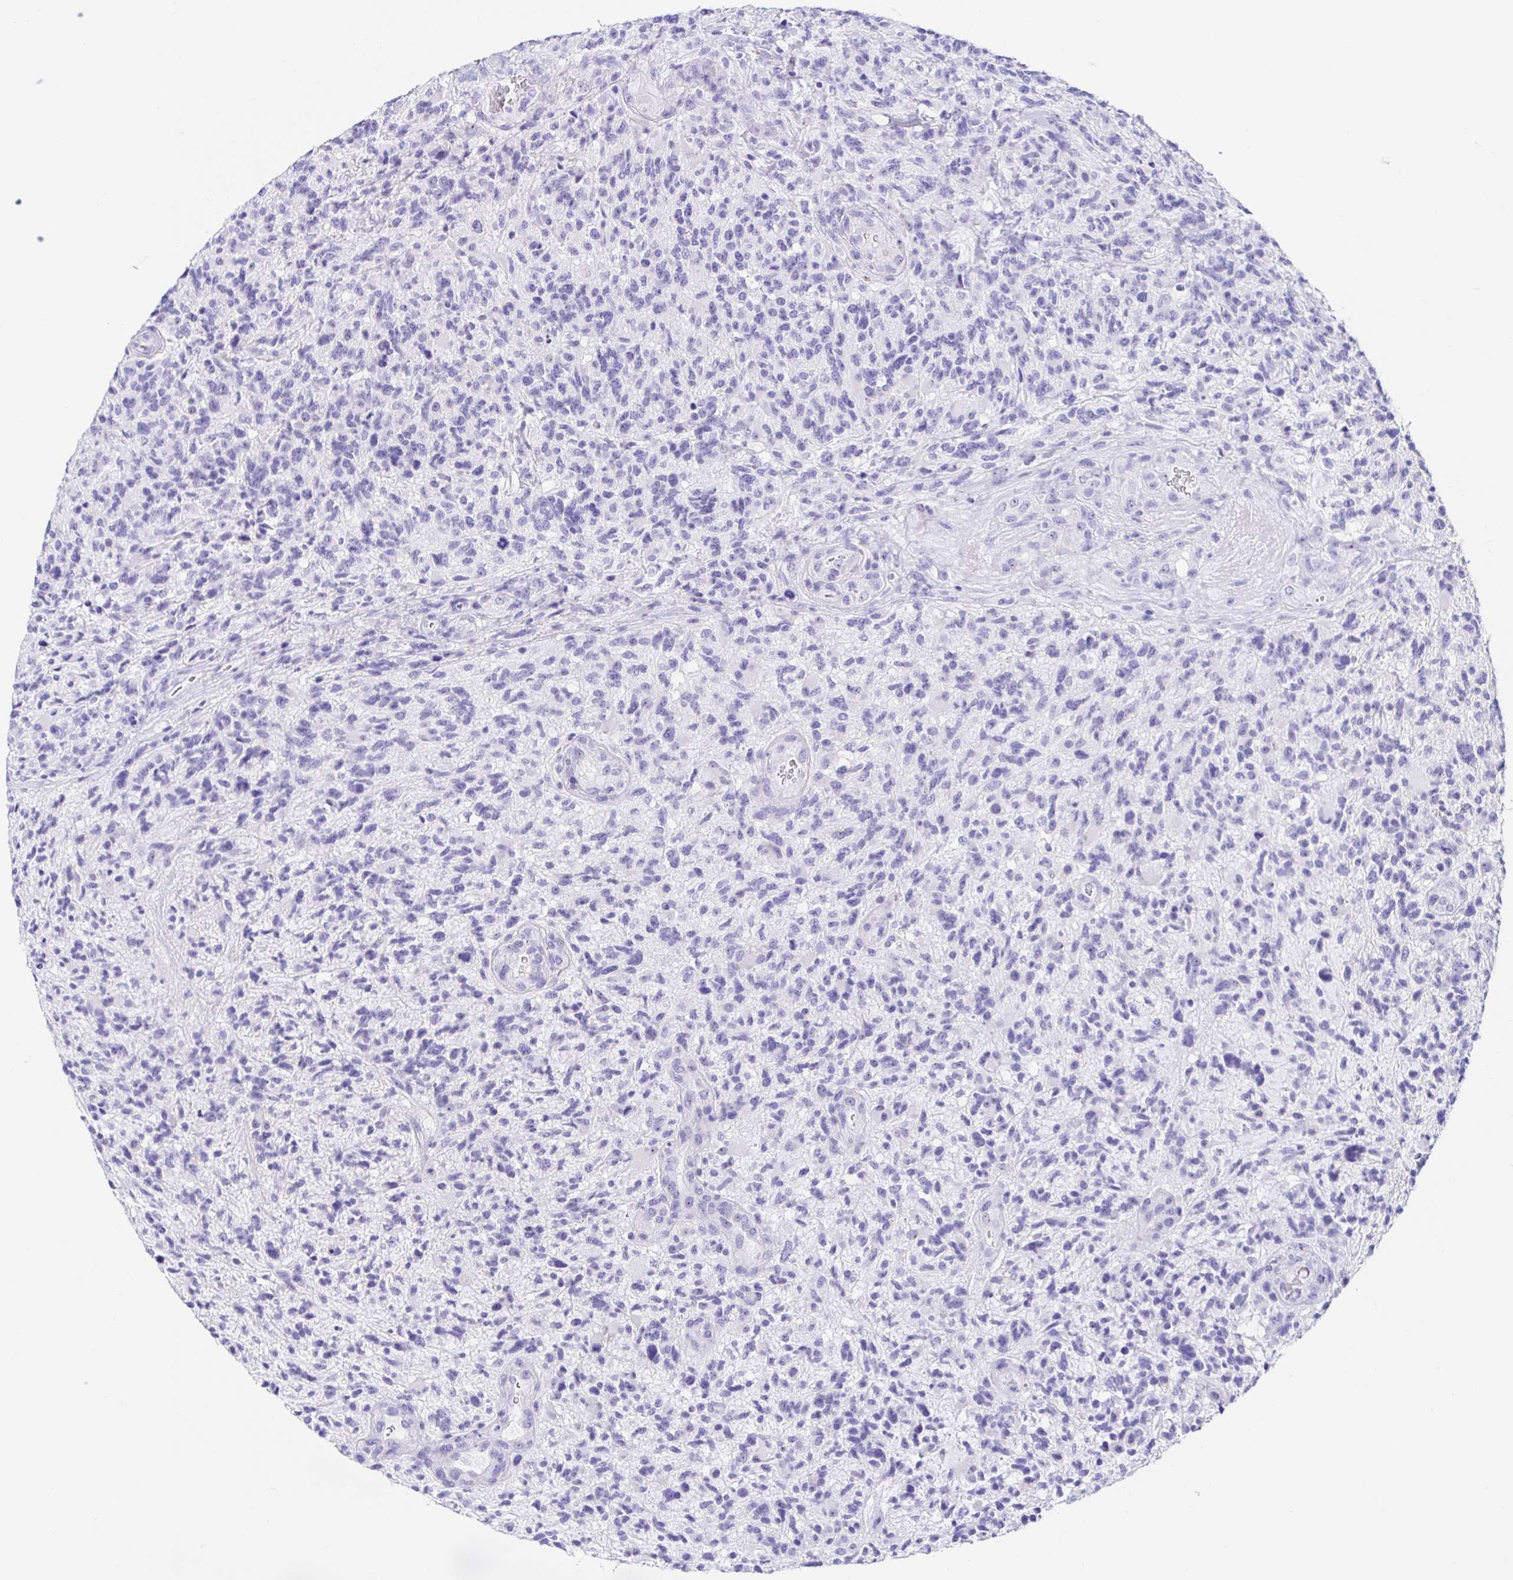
{"staining": {"intensity": "negative", "quantity": "none", "location": "none"}, "tissue": "glioma", "cell_type": "Tumor cells", "image_type": "cancer", "snomed": [{"axis": "morphology", "description": "Glioma, malignant, High grade"}, {"axis": "topography", "description": "Brain"}], "caption": "Immunohistochemistry (IHC) micrograph of neoplastic tissue: glioma stained with DAB (3,3'-diaminobenzidine) reveals no significant protein staining in tumor cells.", "gene": "PRAMEF19", "patient": {"sex": "female", "age": 71}}